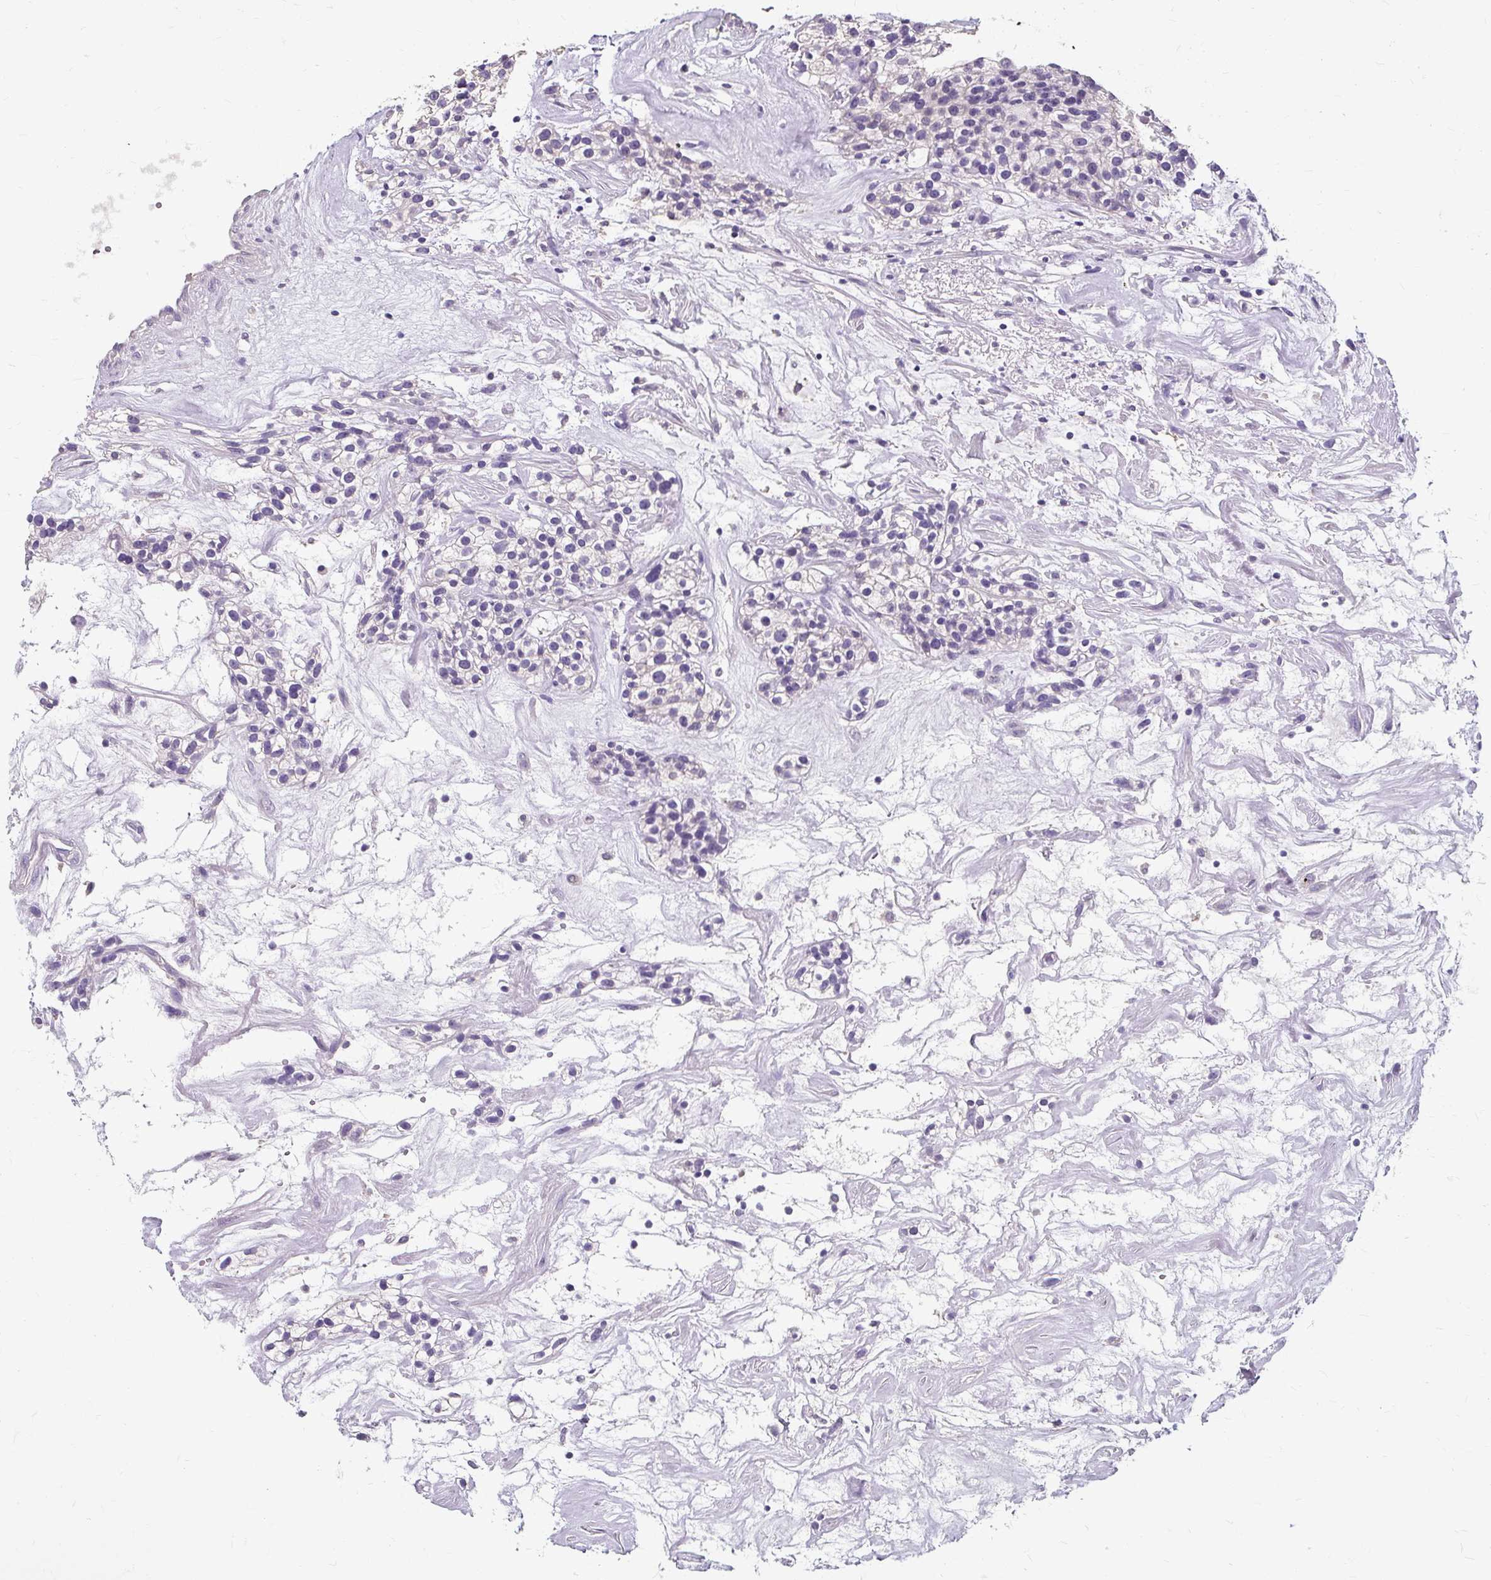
{"staining": {"intensity": "negative", "quantity": "none", "location": "none"}, "tissue": "renal cancer", "cell_type": "Tumor cells", "image_type": "cancer", "snomed": [{"axis": "morphology", "description": "Adenocarcinoma, NOS"}, {"axis": "topography", "description": "Kidney"}], "caption": "The IHC histopathology image has no significant expression in tumor cells of renal cancer tissue.", "gene": "KLHL24", "patient": {"sex": "female", "age": 57}}